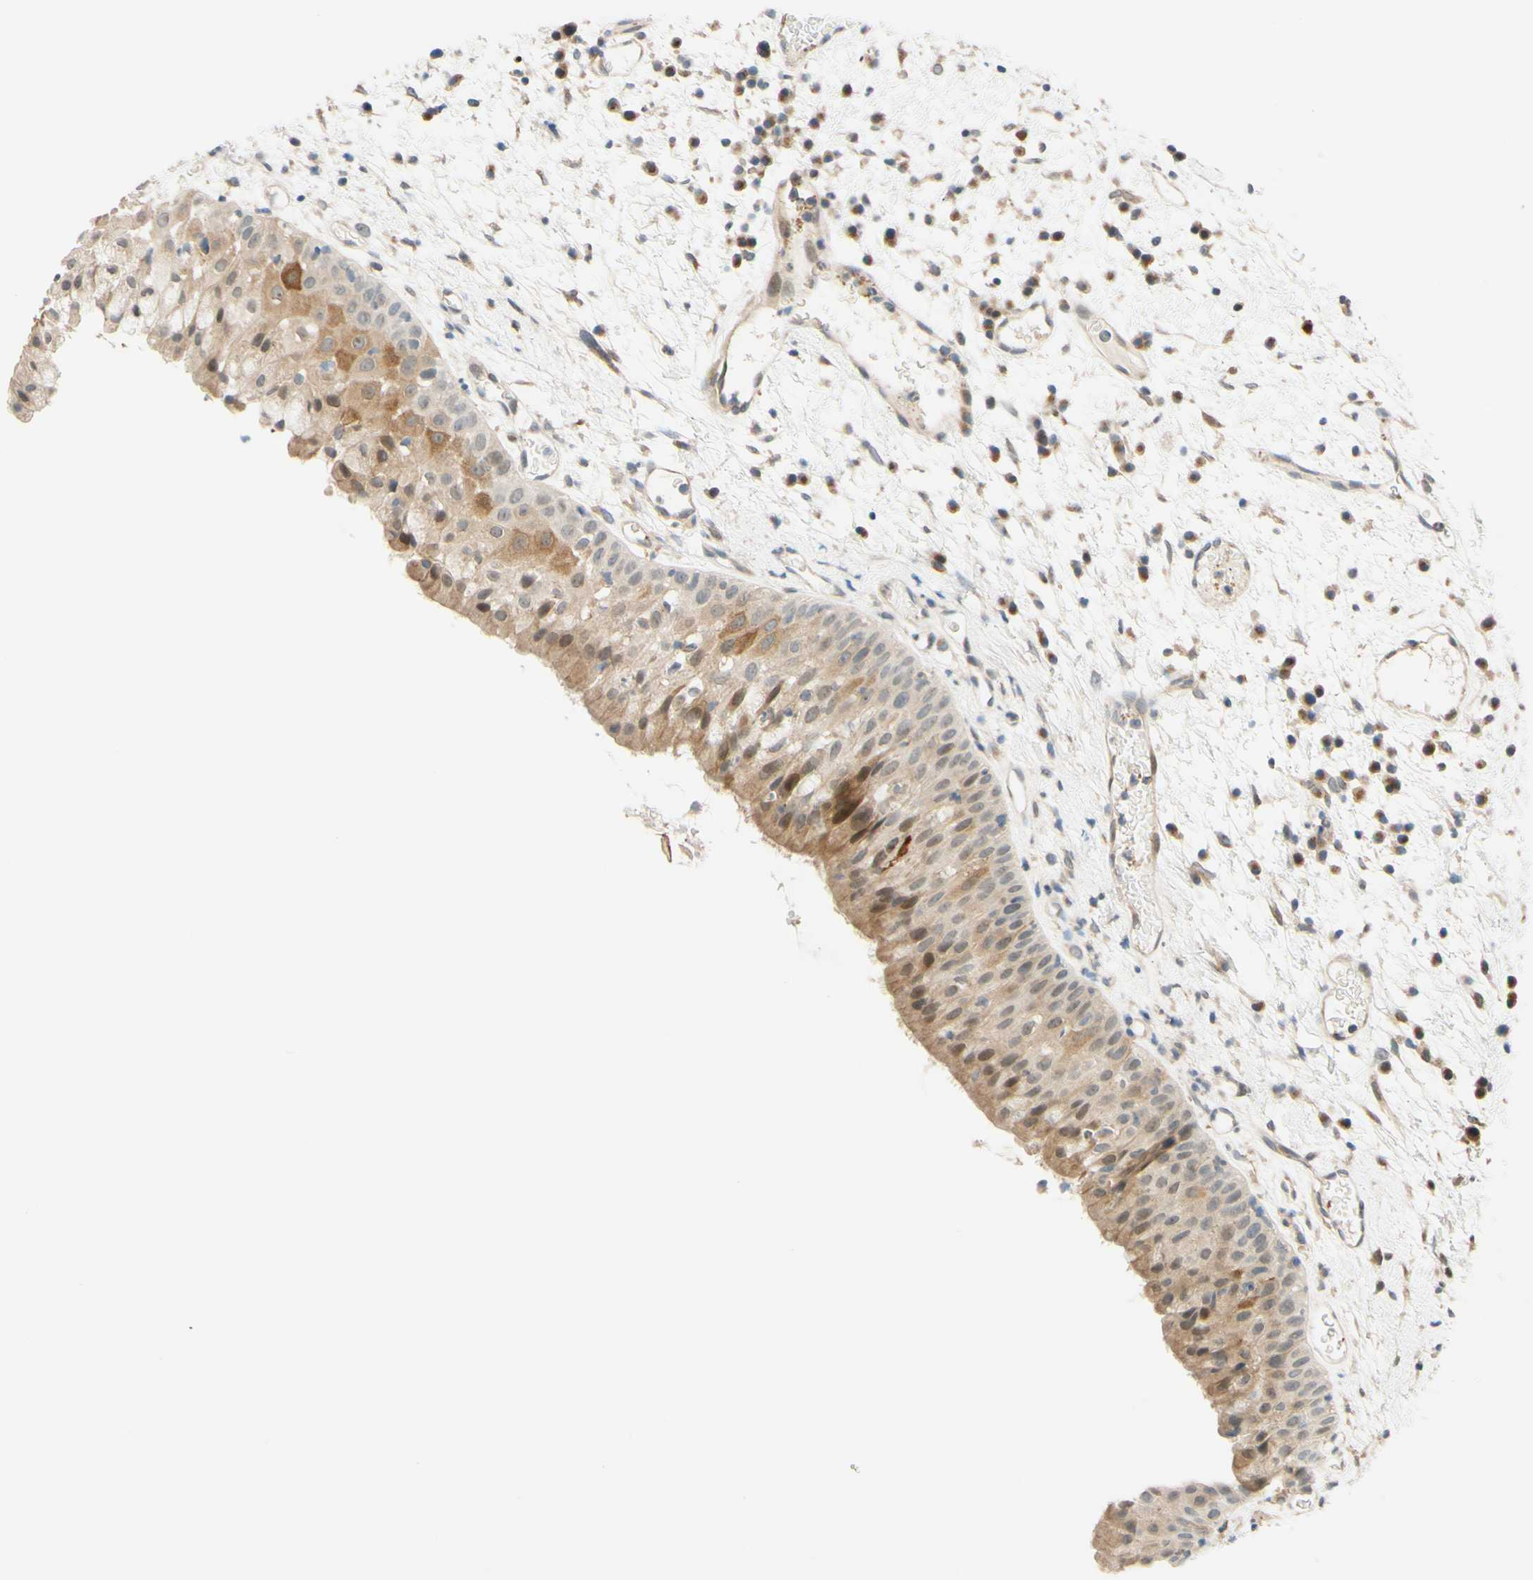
{"staining": {"intensity": "weak", "quantity": "<25%", "location": "nuclear"}, "tissue": "head and neck cancer", "cell_type": "Tumor cells", "image_type": "cancer", "snomed": [{"axis": "morphology", "description": "Squamous cell carcinoma, NOS"}, {"axis": "topography", "description": "Head-Neck"}], "caption": "The micrograph displays no staining of tumor cells in head and neck squamous cell carcinoma.", "gene": "C2CD2L", "patient": {"sex": "male", "age": 62}}